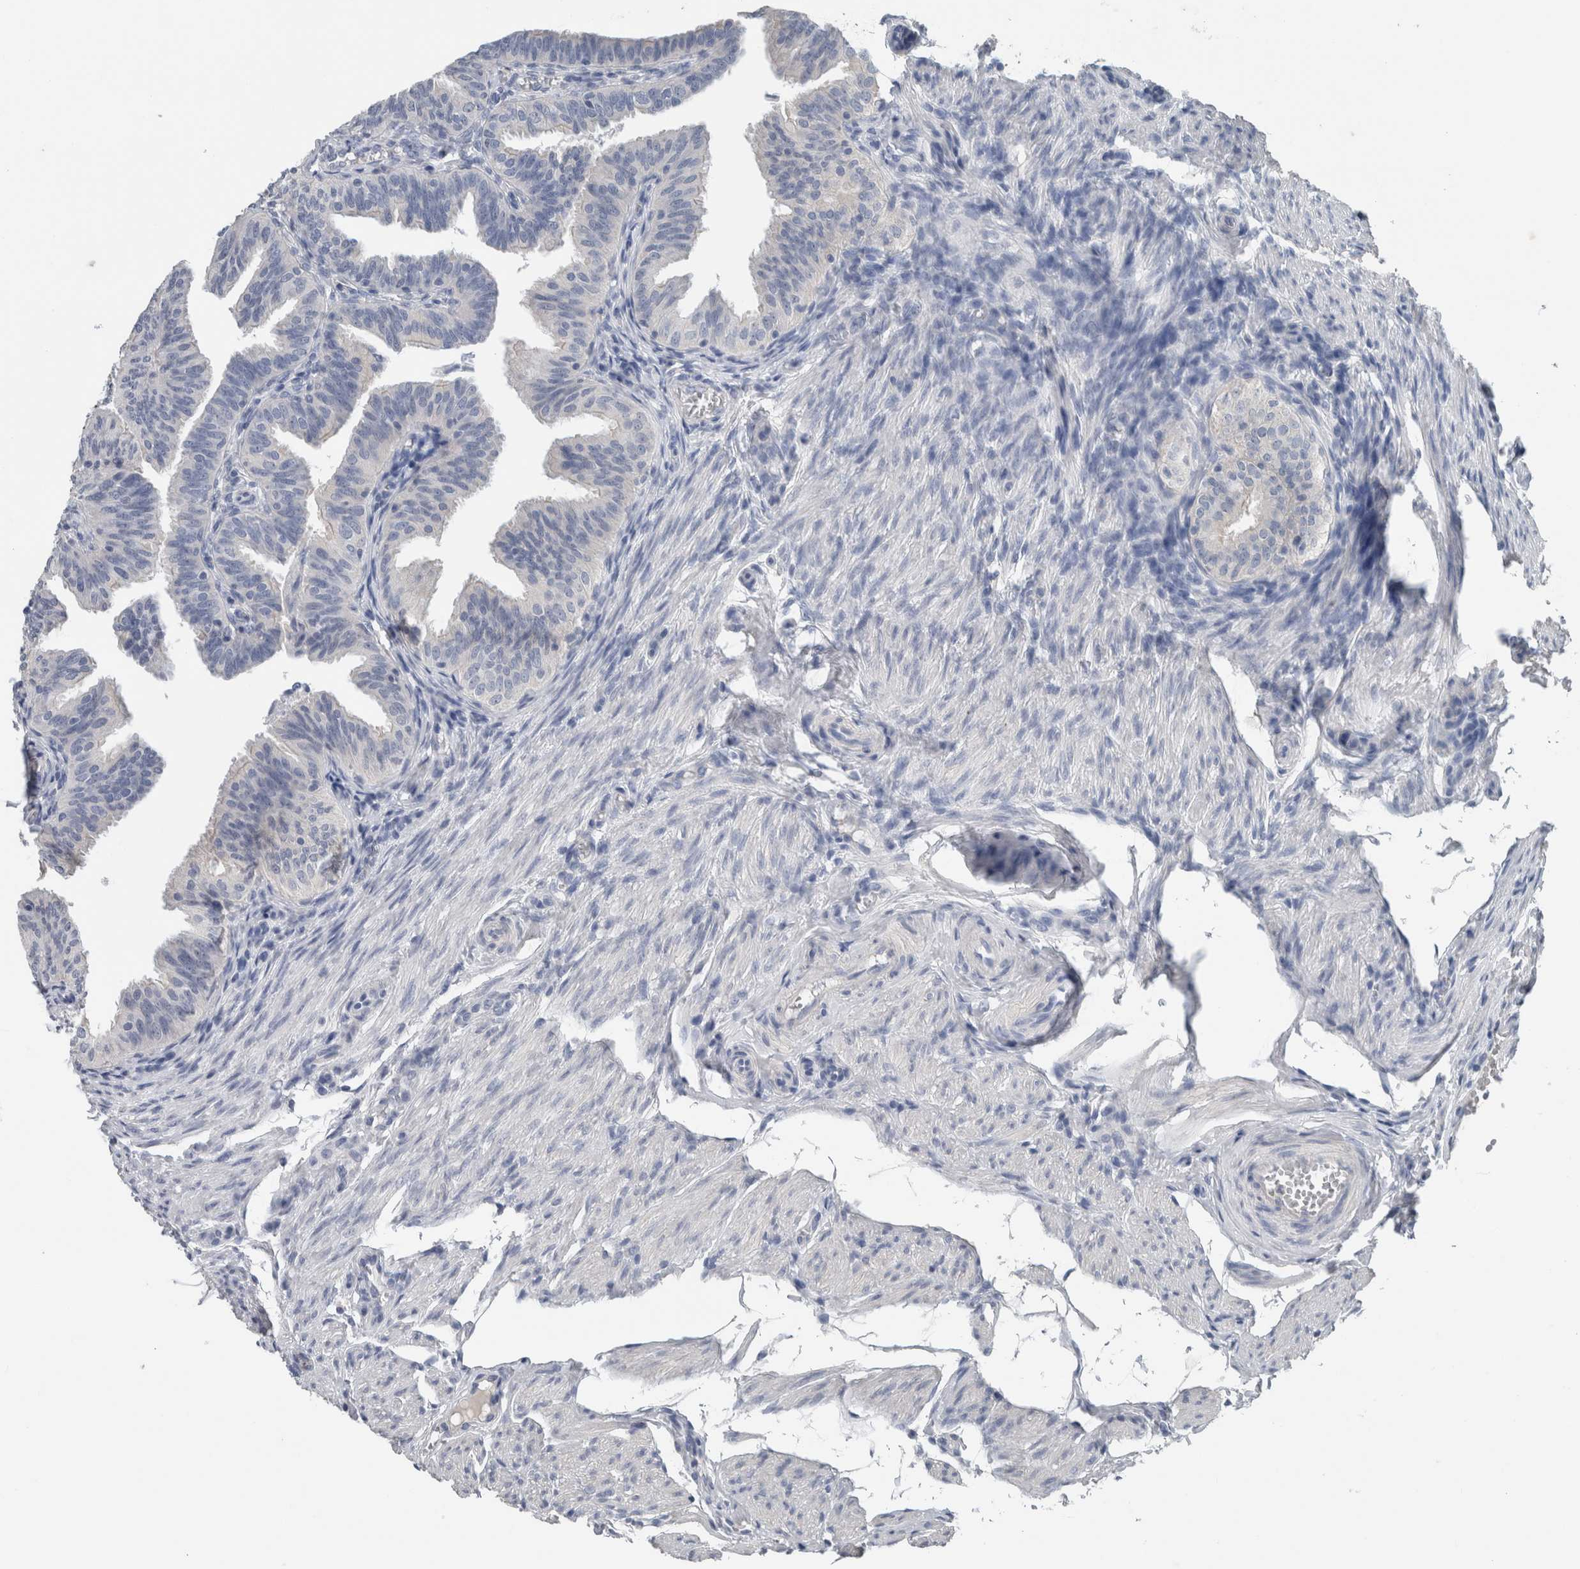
{"staining": {"intensity": "negative", "quantity": "none", "location": "none"}, "tissue": "fallopian tube", "cell_type": "Glandular cells", "image_type": "normal", "snomed": [{"axis": "morphology", "description": "Normal tissue, NOS"}, {"axis": "topography", "description": "Fallopian tube"}], "caption": "A micrograph of human fallopian tube is negative for staining in glandular cells. (DAB (3,3'-diaminobenzidine) IHC with hematoxylin counter stain).", "gene": "CRNN", "patient": {"sex": "female", "age": 35}}